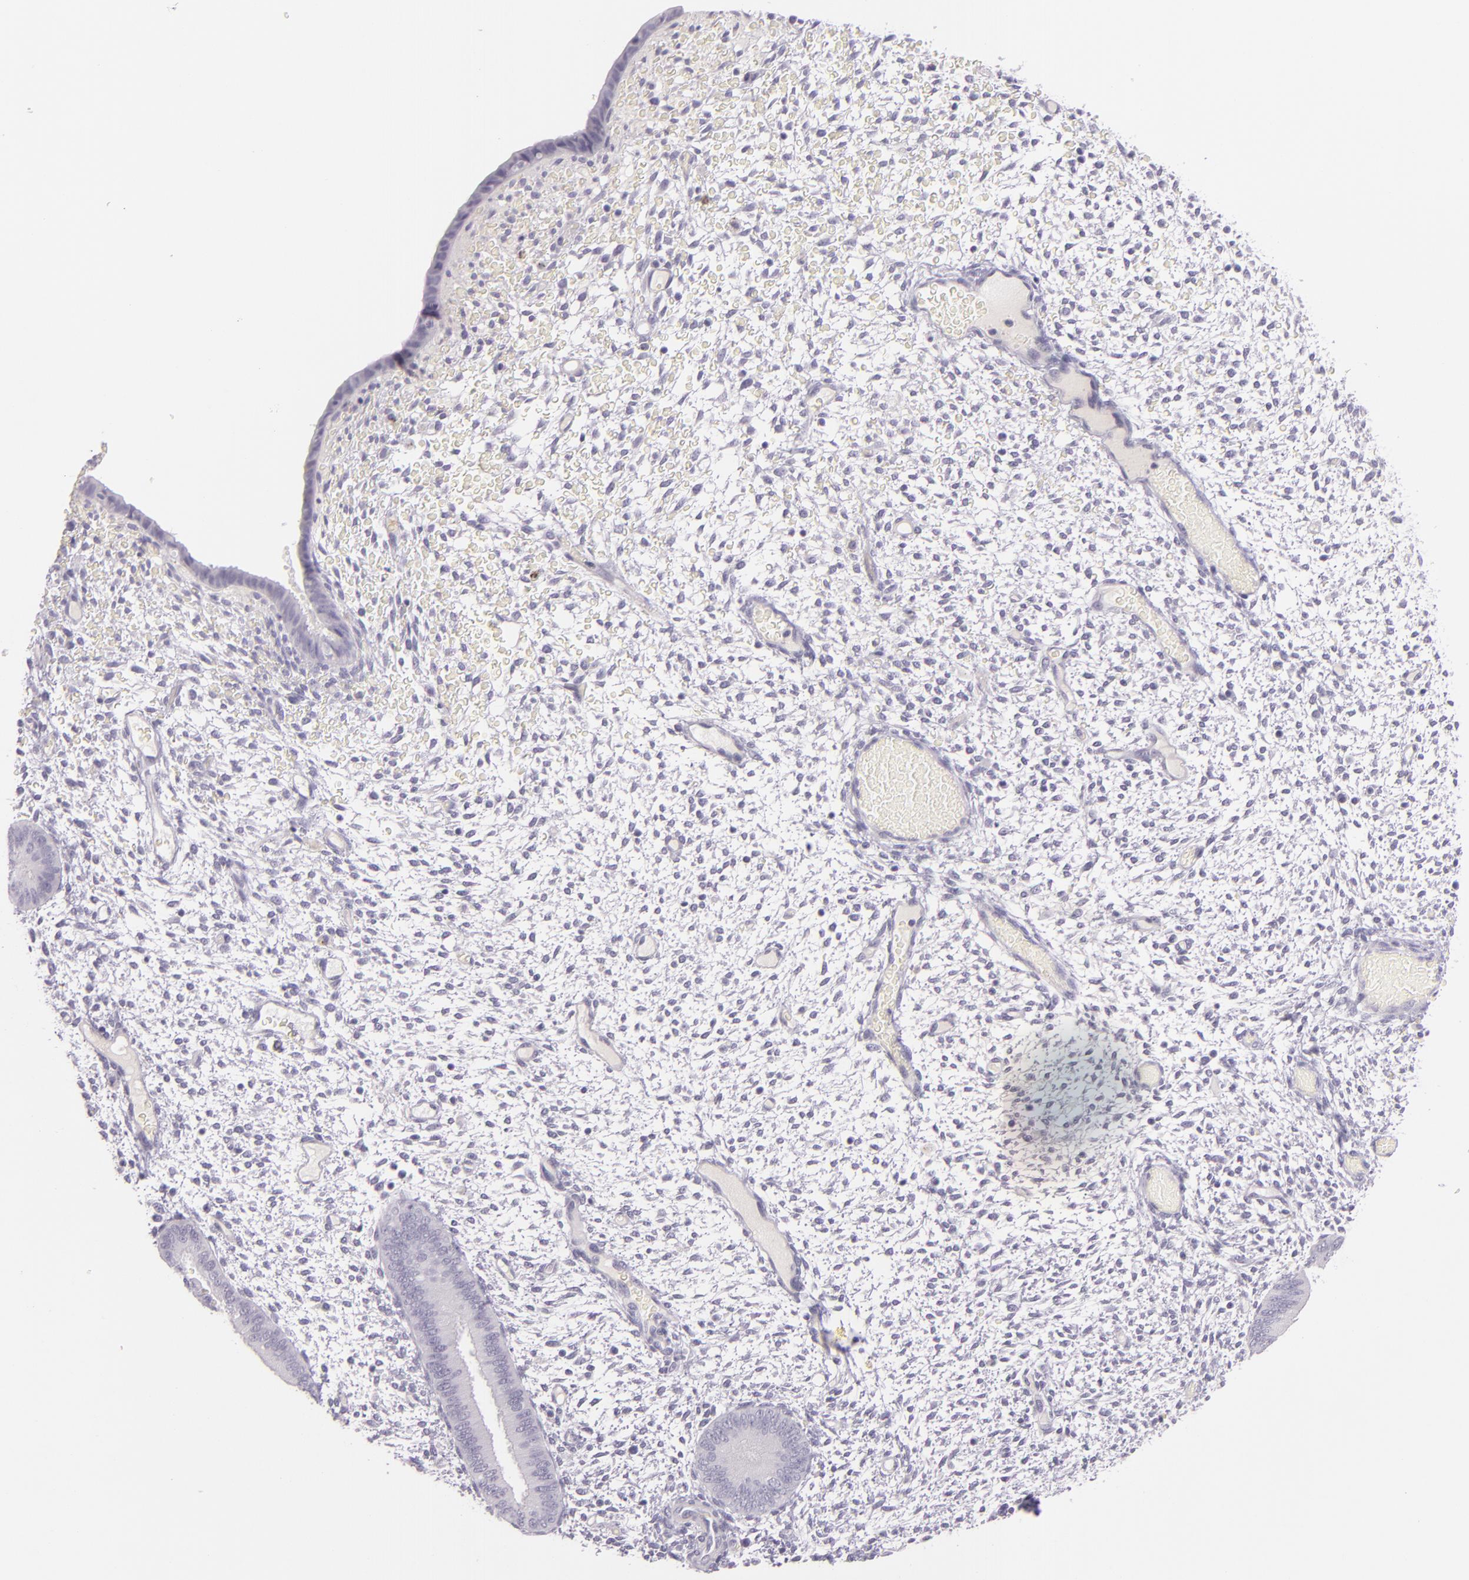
{"staining": {"intensity": "negative", "quantity": "none", "location": "none"}, "tissue": "endometrium", "cell_type": "Cells in endometrial stroma", "image_type": "normal", "snomed": [{"axis": "morphology", "description": "Normal tissue, NOS"}, {"axis": "topography", "description": "Endometrium"}], "caption": "Micrograph shows no protein staining in cells in endometrial stroma of benign endometrium. The staining was performed using DAB (3,3'-diaminobenzidine) to visualize the protein expression in brown, while the nuclei were stained in blue with hematoxylin (Magnification: 20x).", "gene": "CBS", "patient": {"sex": "female", "age": 42}}